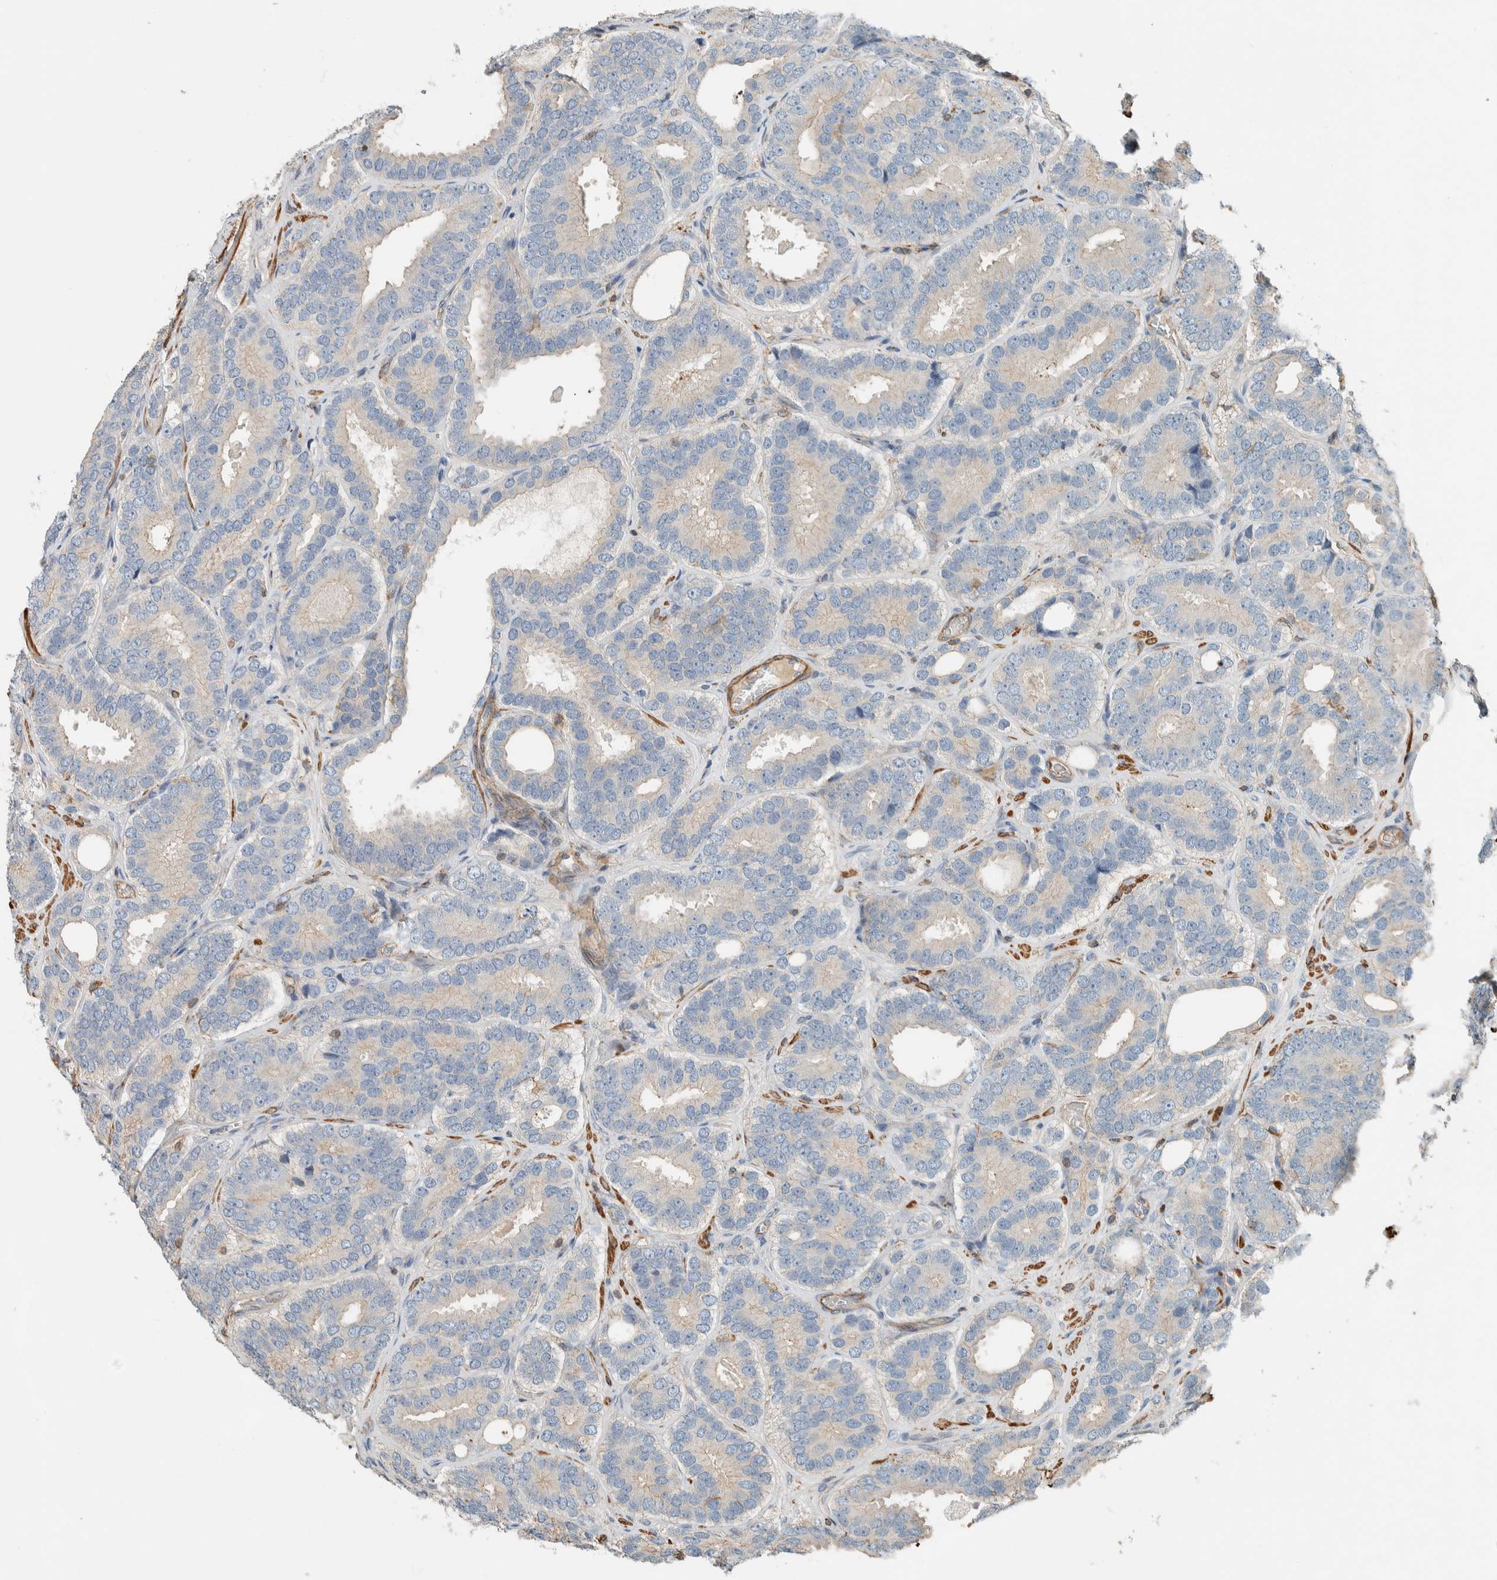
{"staining": {"intensity": "negative", "quantity": "none", "location": "none"}, "tissue": "prostate cancer", "cell_type": "Tumor cells", "image_type": "cancer", "snomed": [{"axis": "morphology", "description": "Adenocarcinoma, High grade"}, {"axis": "topography", "description": "Prostate"}], "caption": "Tumor cells show no significant protein positivity in prostate high-grade adenocarcinoma.", "gene": "CTBP2", "patient": {"sex": "male", "age": 56}}